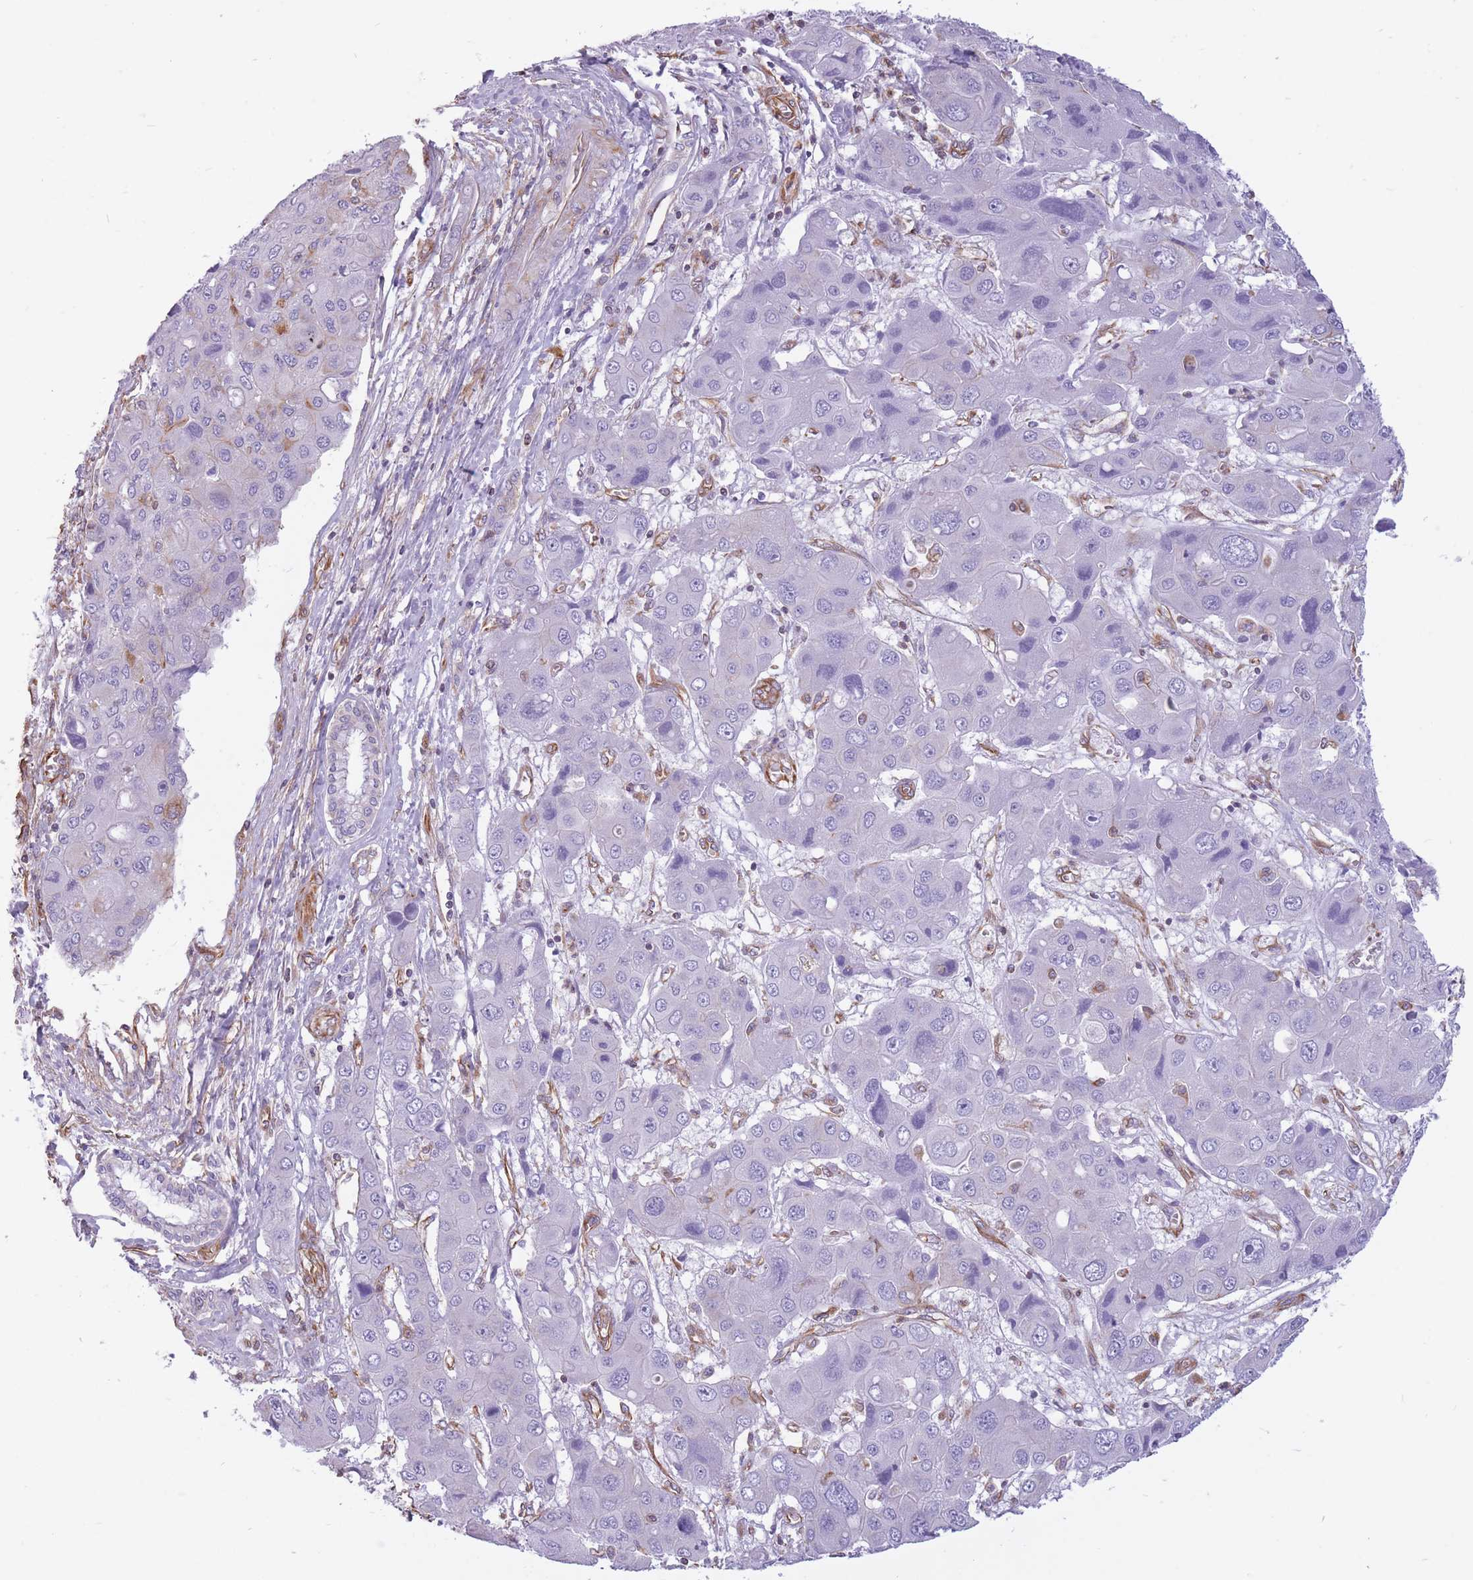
{"staining": {"intensity": "negative", "quantity": "none", "location": "none"}, "tissue": "liver cancer", "cell_type": "Tumor cells", "image_type": "cancer", "snomed": [{"axis": "morphology", "description": "Cholangiocarcinoma"}, {"axis": "topography", "description": "Liver"}], "caption": "DAB (3,3'-diaminobenzidine) immunohistochemical staining of liver cholangiocarcinoma demonstrates no significant expression in tumor cells.", "gene": "ADD1", "patient": {"sex": "male", "age": 67}}